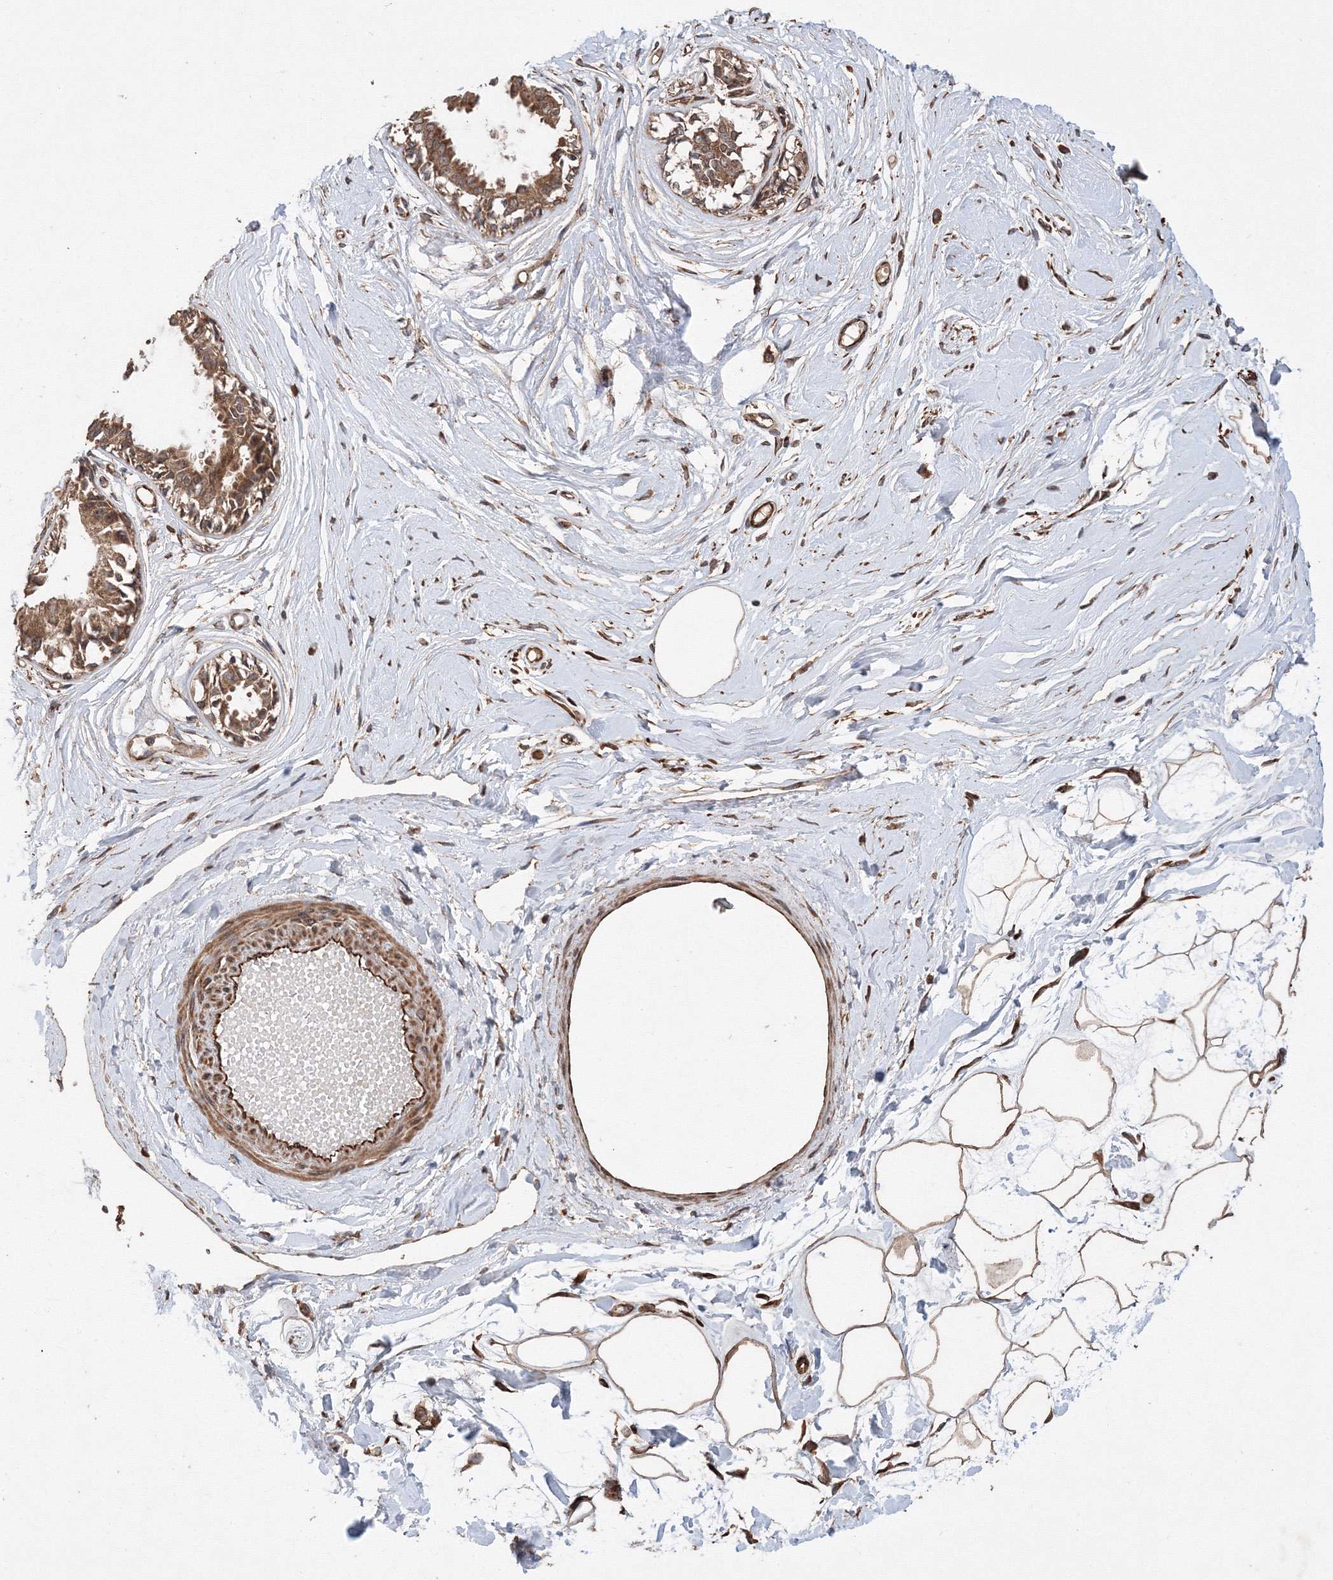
{"staining": {"intensity": "moderate", "quantity": ">75%", "location": "cytoplasmic/membranous"}, "tissue": "breast", "cell_type": "Adipocytes", "image_type": "normal", "snomed": [{"axis": "morphology", "description": "Normal tissue, NOS"}, {"axis": "topography", "description": "Breast"}], "caption": "Moderate cytoplasmic/membranous positivity for a protein is present in approximately >75% of adipocytes of benign breast using IHC.", "gene": "ATG3", "patient": {"sex": "female", "age": 45}}